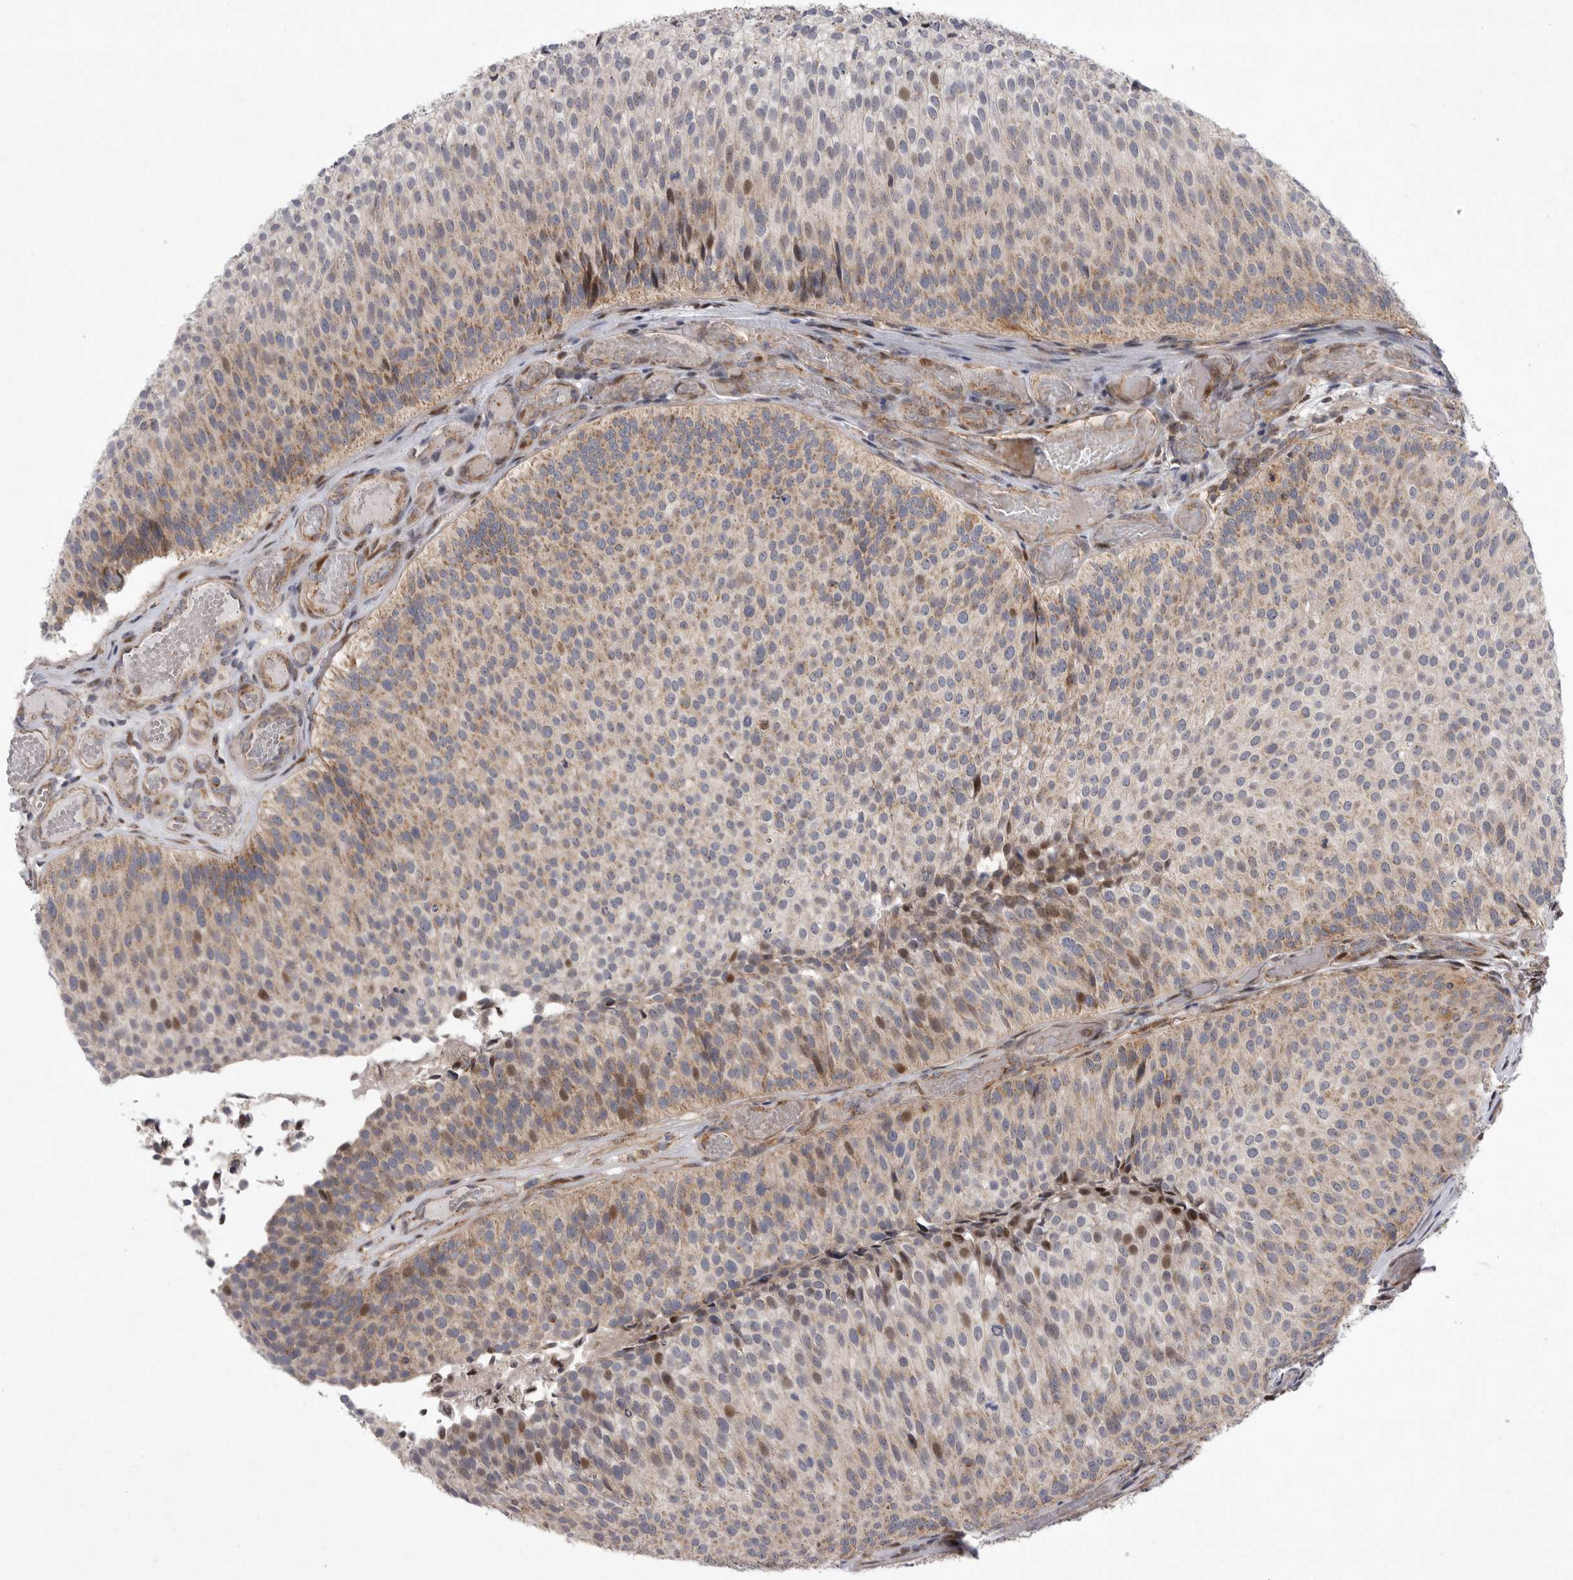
{"staining": {"intensity": "weak", "quantity": "25%-75%", "location": "cytoplasmic/membranous,nuclear"}, "tissue": "urothelial cancer", "cell_type": "Tumor cells", "image_type": "cancer", "snomed": [{"axis": "morphology", "description": "Urothelial carcinoma, Low grade"}, {"axis": "topography", "description": "Urinary bladder"}], "caption": "Urothelial cancer stained with DAB immunohistochemistry exhibits low levels of weak cytoplasmic/membranous and nuclear positivity in about 25%-75% of tumor cells.", "gene": "MPZL1", "patient": {"sex": "male", "age": 86}}